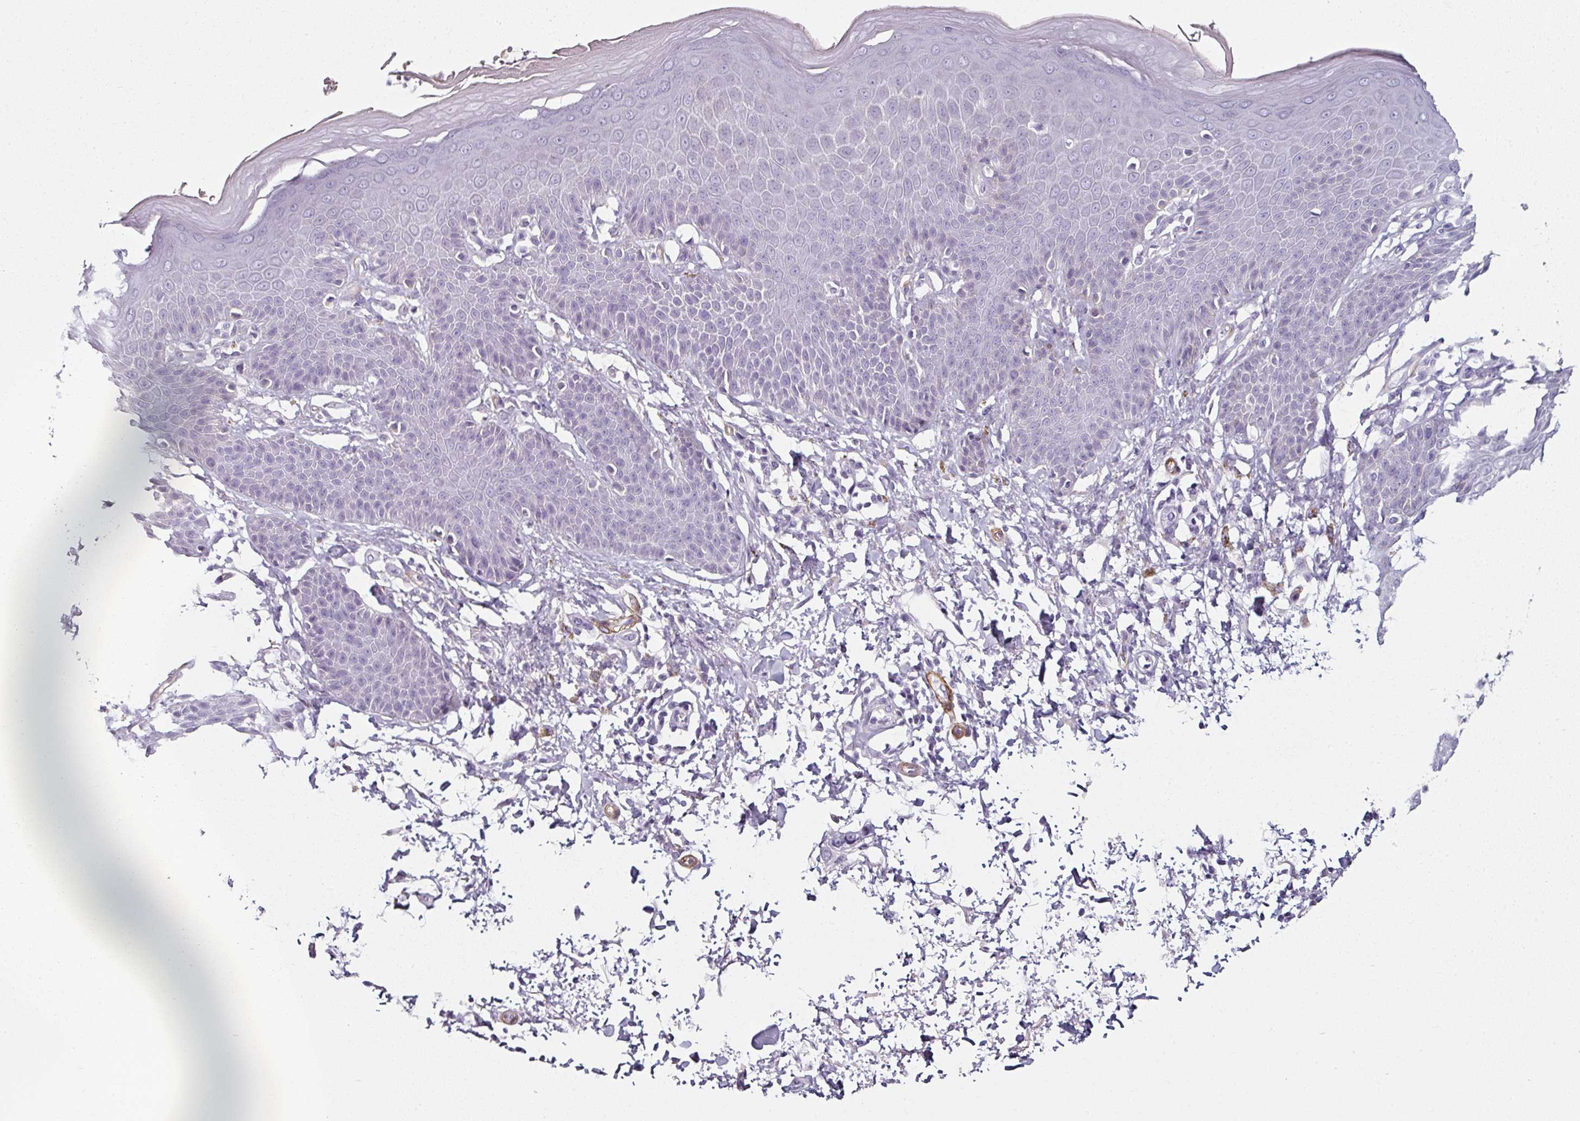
{"staining": {"intensity": "weak", "quantity": "<25%", "location": "cytoplasmic/membranous"}, "tissue": "skin", "cell_type": "Epidermal cells", "image_type": "normal", "snomed": [{"axis": "morphology", "description": "Normal tissue, NOS"}, {"axis": "topography", "description": "Peripheral nerve tissue"}], "caption": "Human skin stained for a protein using IHC shows no expression in epidermal cells.", "gene": "CAP2", "patient": {"sex": "male", "age": 51}}